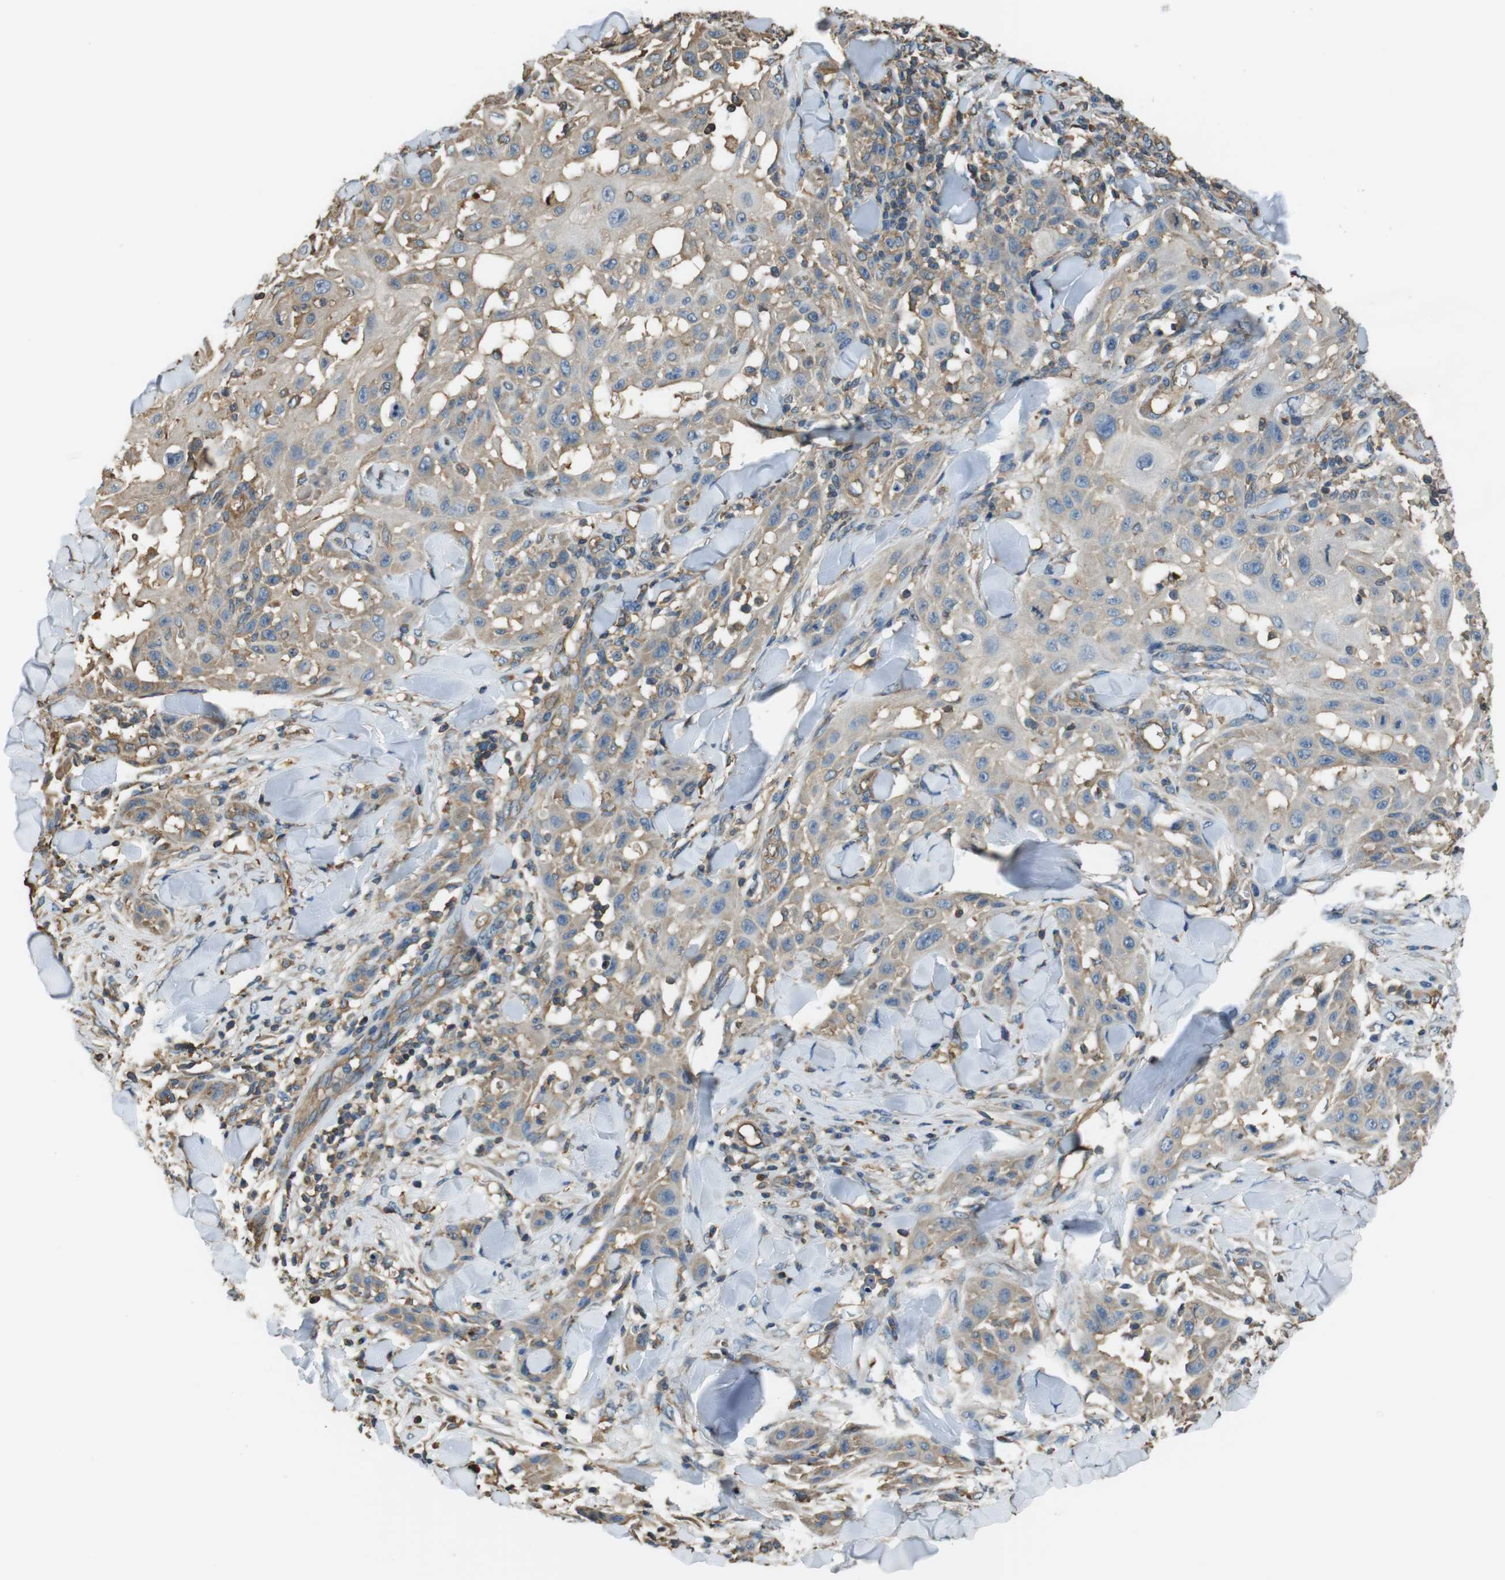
{"staining": {"intensity": "weak", "quantity": "25%-75%", "location": "cytoplasmic/membranous"}, "tissue": "skin cancer", "cell_type": "Tumor cells", "image_type": "cancer", "snomed": [{"axis": "morphology", "description": "Squamous cell carcinoma, NOS"}, {"axis": "topography", "description": "Skin"}], "caption": "Immunohistochemistry staining of skin squamous cell carcinoma, which demonstrates low levels of weak cytoplasmic/membranous expression in about 25%-75% of tumor cells indicating weak cytoplasmic/membranous protein staining. The staining was performed using DAB (brown) for protein detection and nuclei were counterstained in hematoxylin (blue).", "gene": "FCAR", "patient": {"sex": "male", "age": 24}}